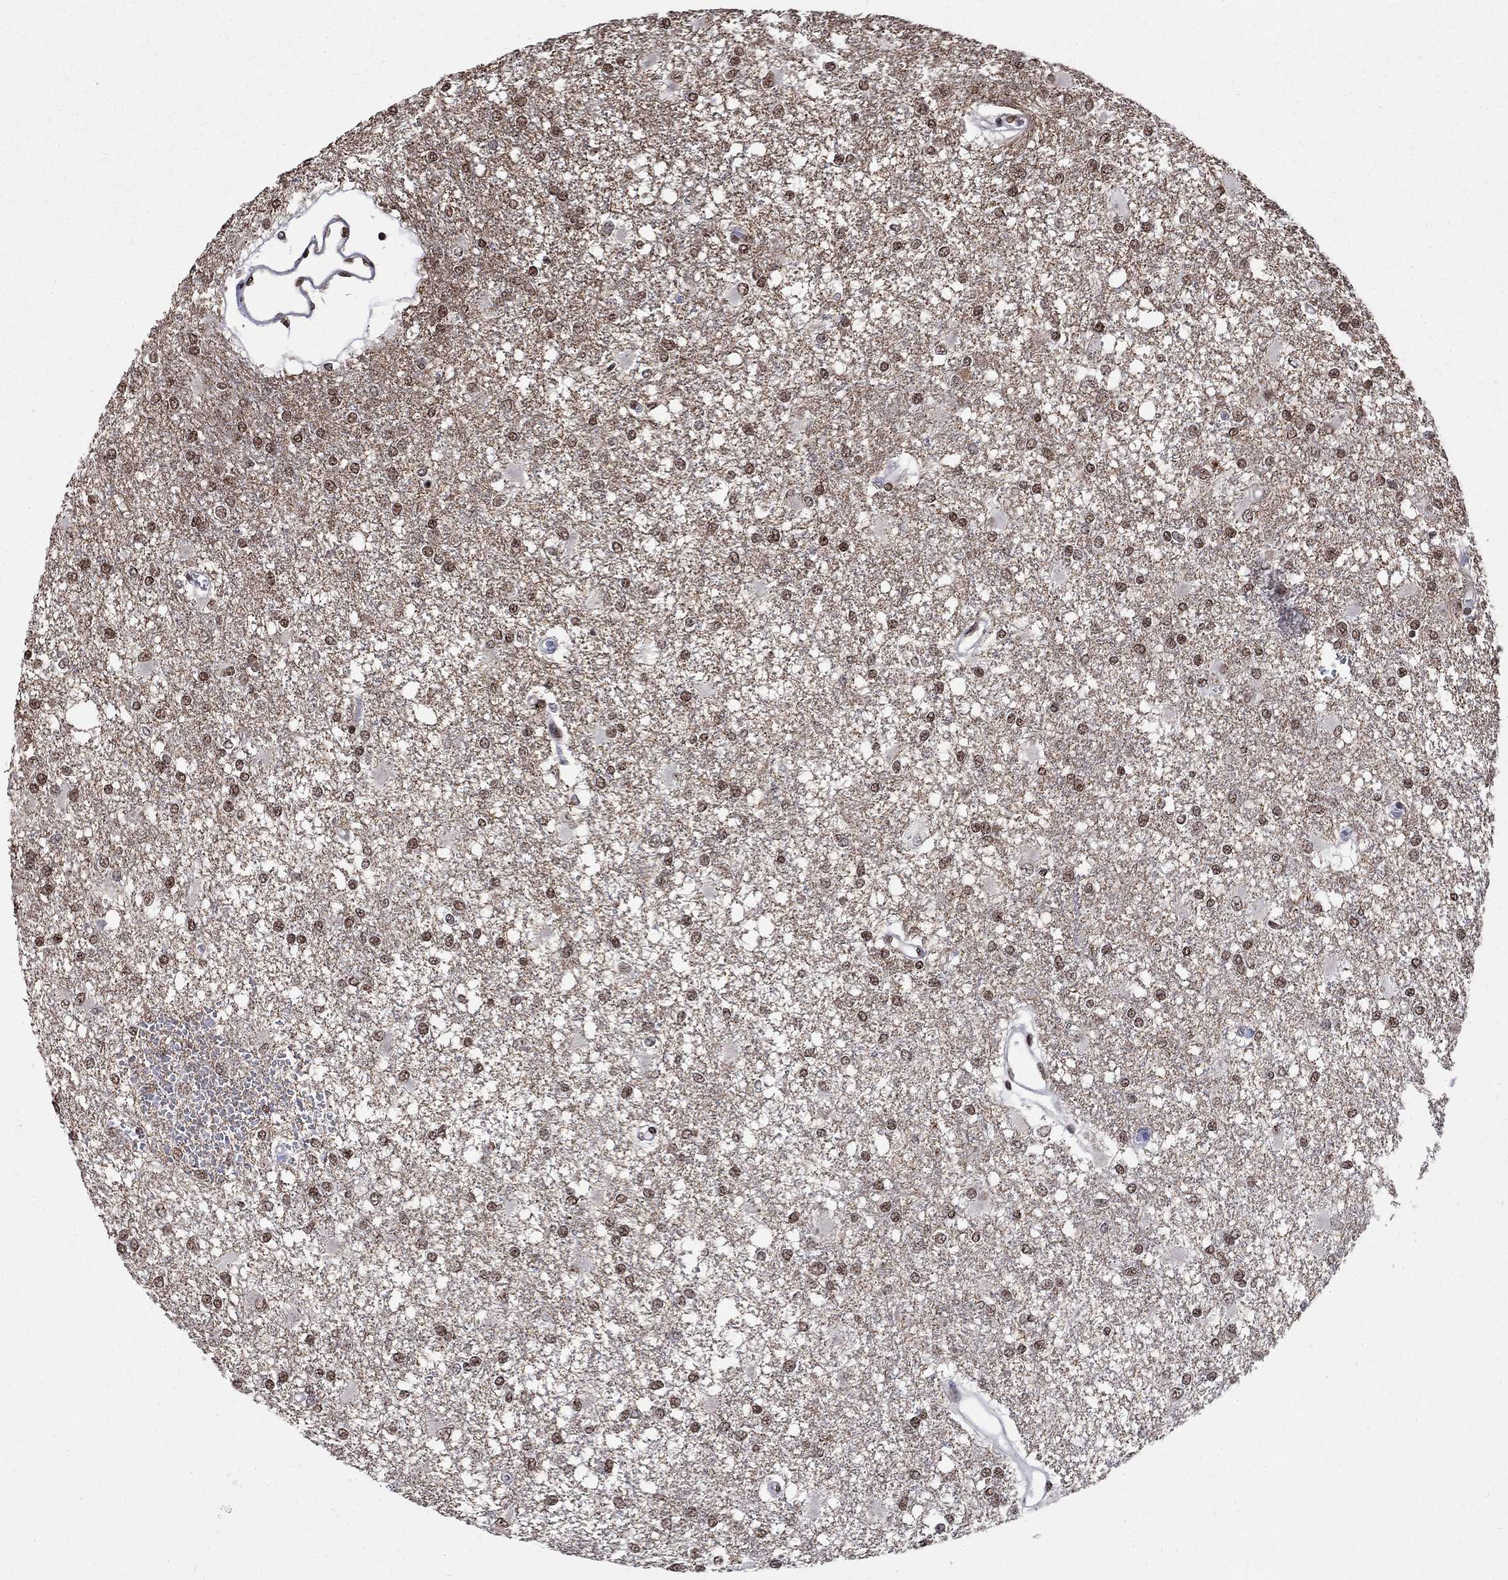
{"staining": {"intensity": "strong", "quantity": "25%-75%", "location": "nuclear"}, "tissue": "glioma", "cell_type": "Tumor cells", "image_type": "cancer", "snomed": [{"axis": "morphology", "description": "Glioma, malignant, High grade"}, {"axis": "topography", "description": "Cerebral cortex"}], "caption": "Protein staining of malignant glioma (high-grade) tissue demonstrates strong nuclear staining in approximately 25%-75% of tumor cells.", "gene": "FBXO16", "patient": {"sex": "male", "age": 79}}